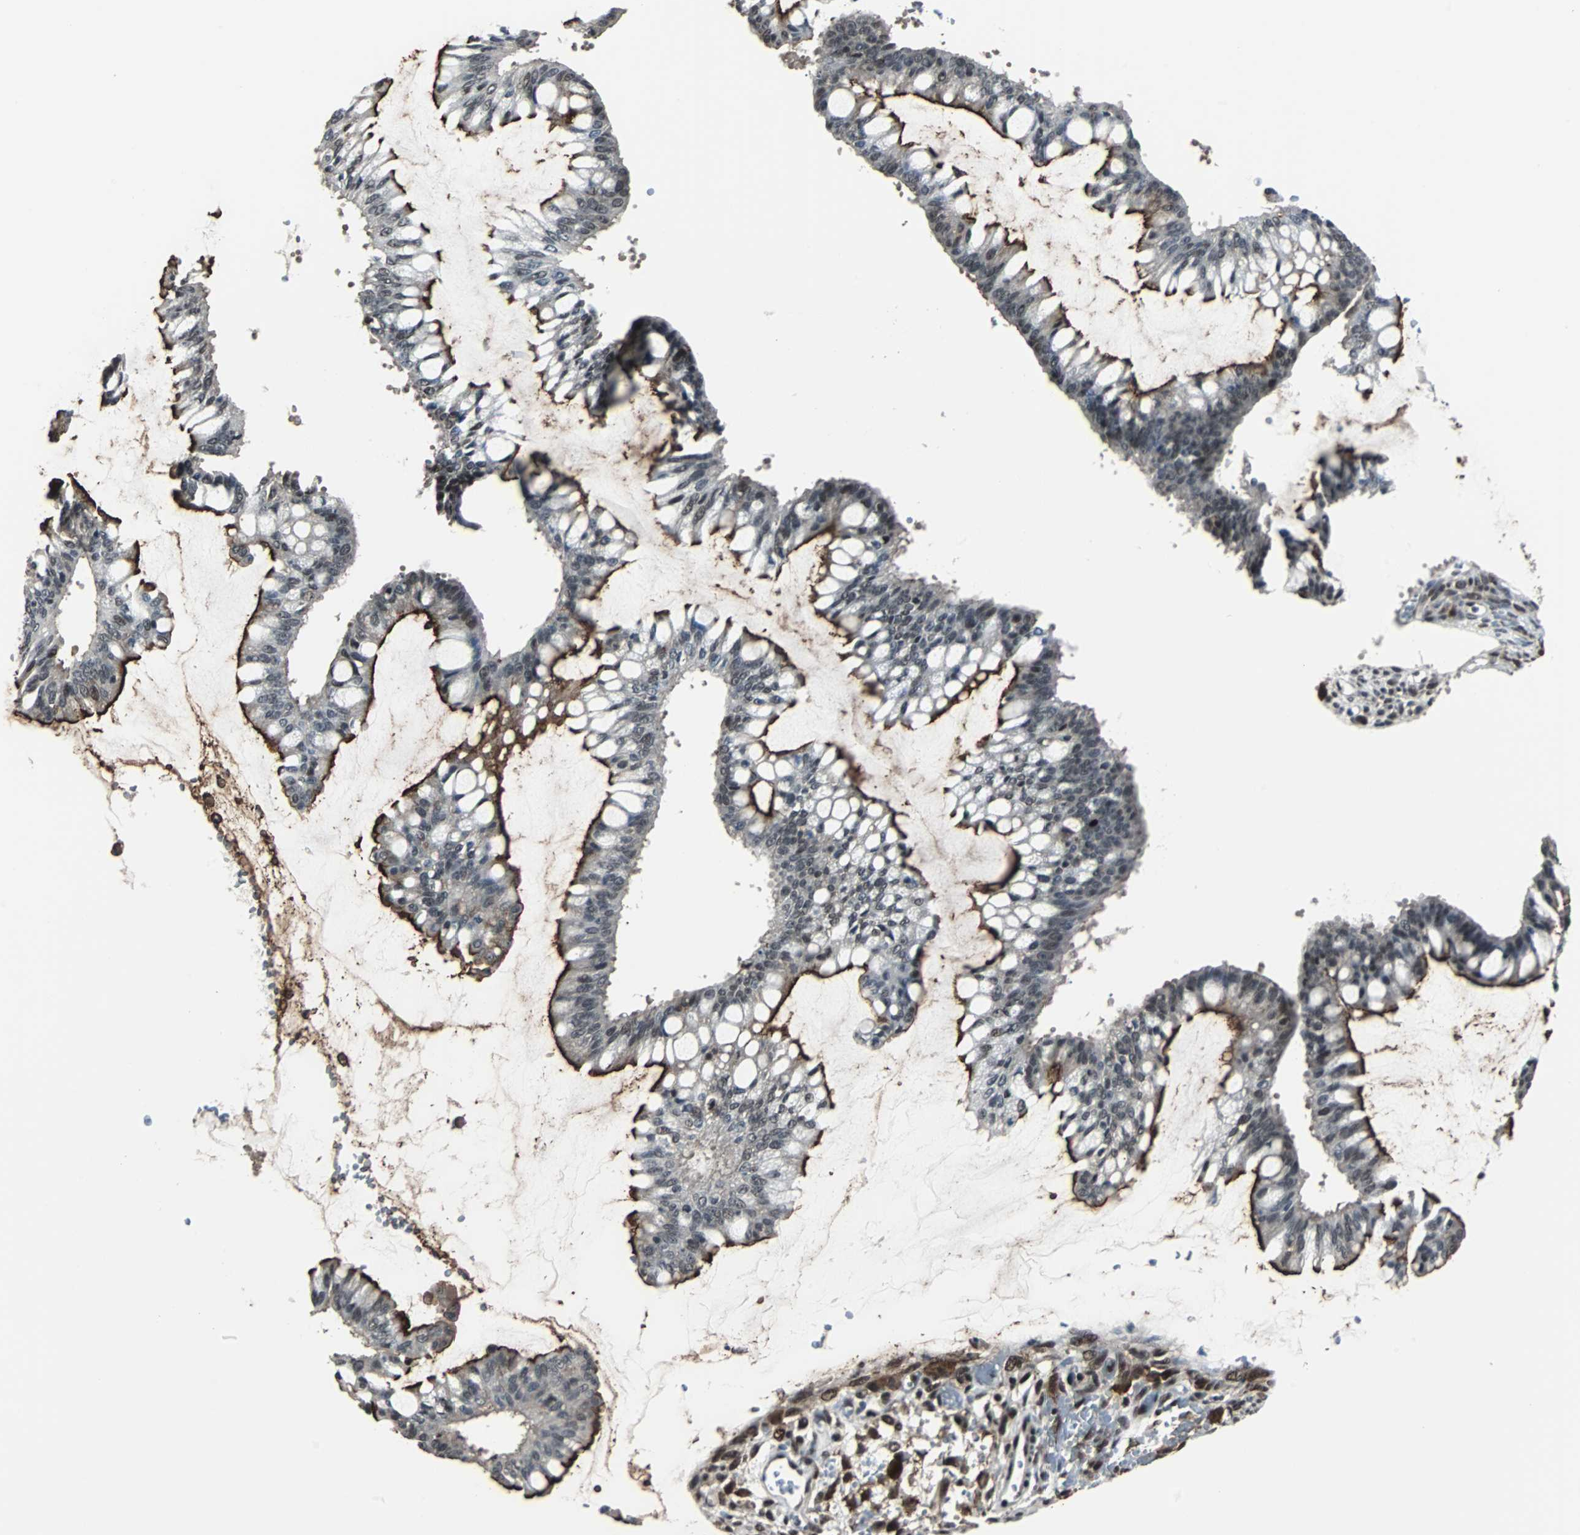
{"staining": {"intensity": "strong", "quantity": ">75%", "location": "cytoplasmic/membranous"}, "tissue": "ovarian cancer", "cell_type": "Tumor cells", "image_type": "cancer", "snomed": [{"axis": "morphology", "description": "Cystadenocarcinoma, mucinous, NOS"}, {"axis": "topography", "description": "Ovary"}], "caption": "This image shows immunohistochemistry staining of human ovarian cancer, with high strong cytoplasmic/membranous staining in approximately >75% of tumor cells.", "gene": "MKX", "patient": {"sex": "female", "age": 73}}